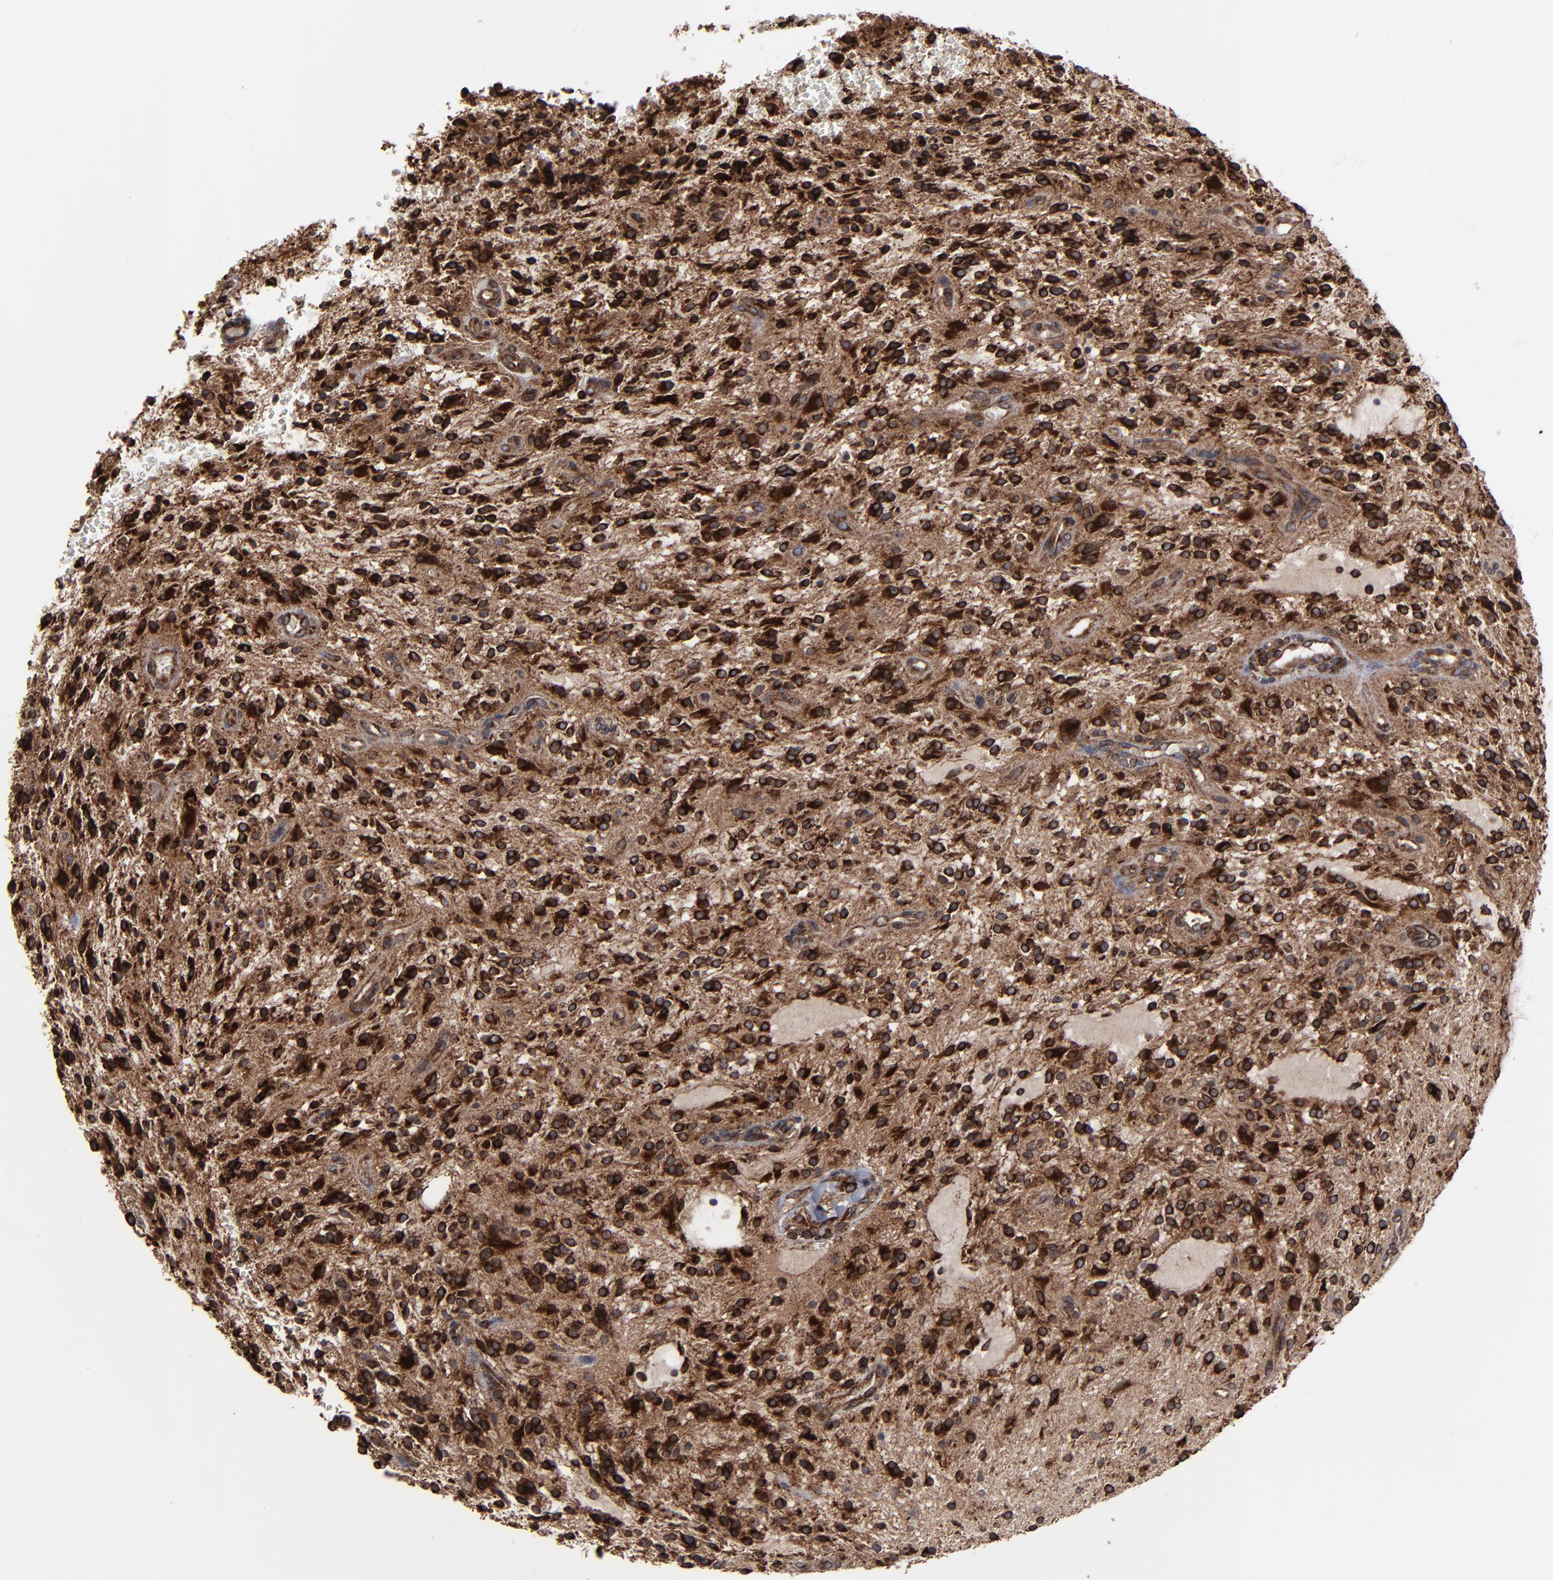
{"staining": {"intensity": "strong", "quantity": ">75%", "location": "cytoplasmic/membranous"}, "tissue": "glioma", "cell_type": "Tumor cells", "image_type": "cancer", "snomed": [{"axis": "morphology", "description": "Glioma, malignant, NOS"}, {"axis": "topography", "description": "Cerebellum"}], "caption": "A photomicrograph of glioma stained for a protein reveals strong cytoplasmic/membranous brown staining in tumor cells.", "gene": "CNIH1", "patient": {"sex": "female", "age": 10}}